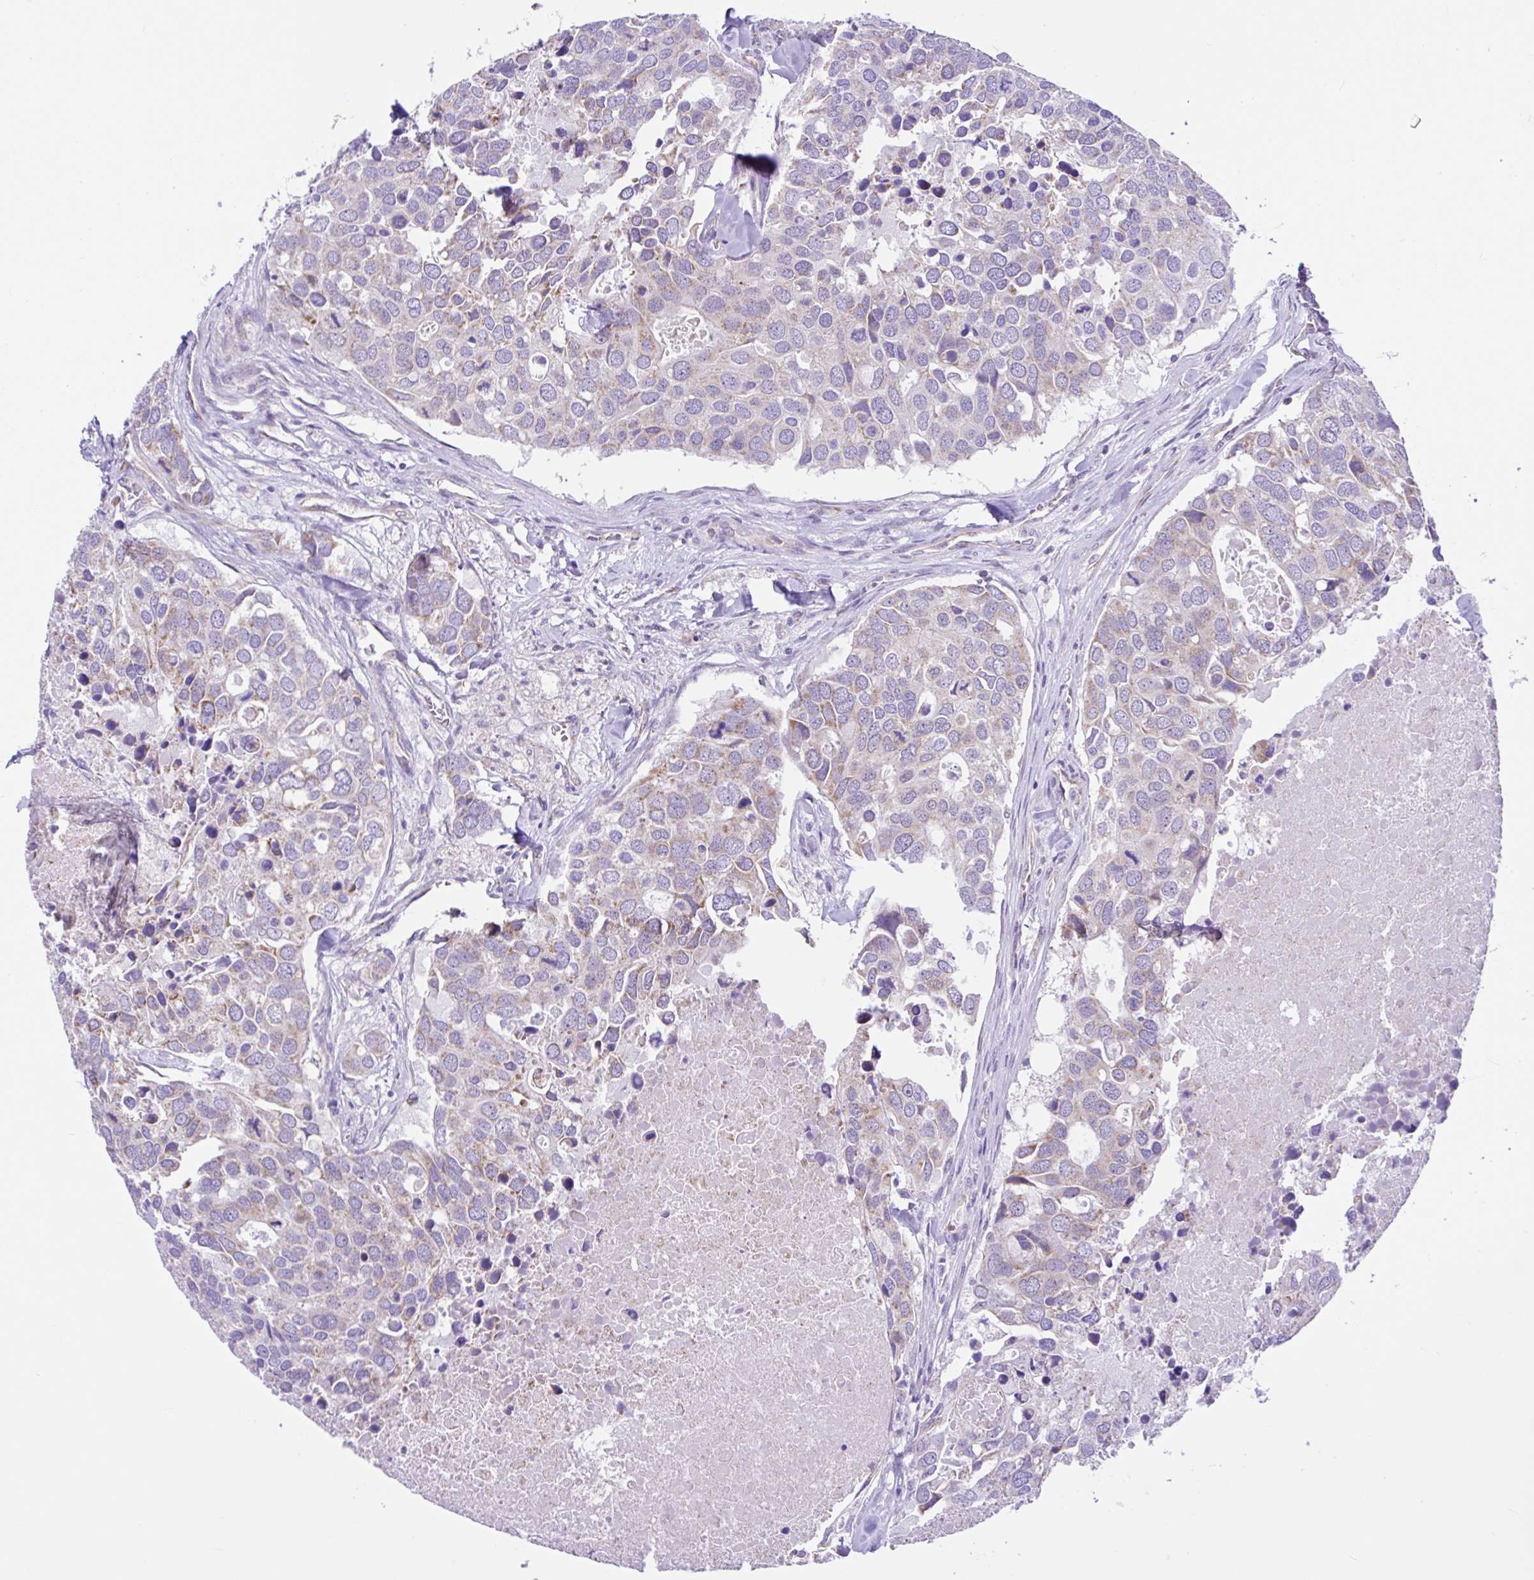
{"staining": {"intensity": "weak", "quantity": "25%-75%", "location": "cytoplasmic/membranous"}, "tissue": "breast cancer", "cell_type": "Tumor cells", "image_type": "cancer", "snomed": [{"axis": "morphology", "description": "Duct carcinoma"}, {"axis": "topography", "description": "Breast"}], "caption": "DAB (3,3'-diaminobenzidine) immunohistochemical staining of breast cancer shows weak cytoplasmic/membranous protein expression in about 25%-75% of tumor cells.", "gene": "NDUFS2", "patient": {"sex": "female", "age": 83}}